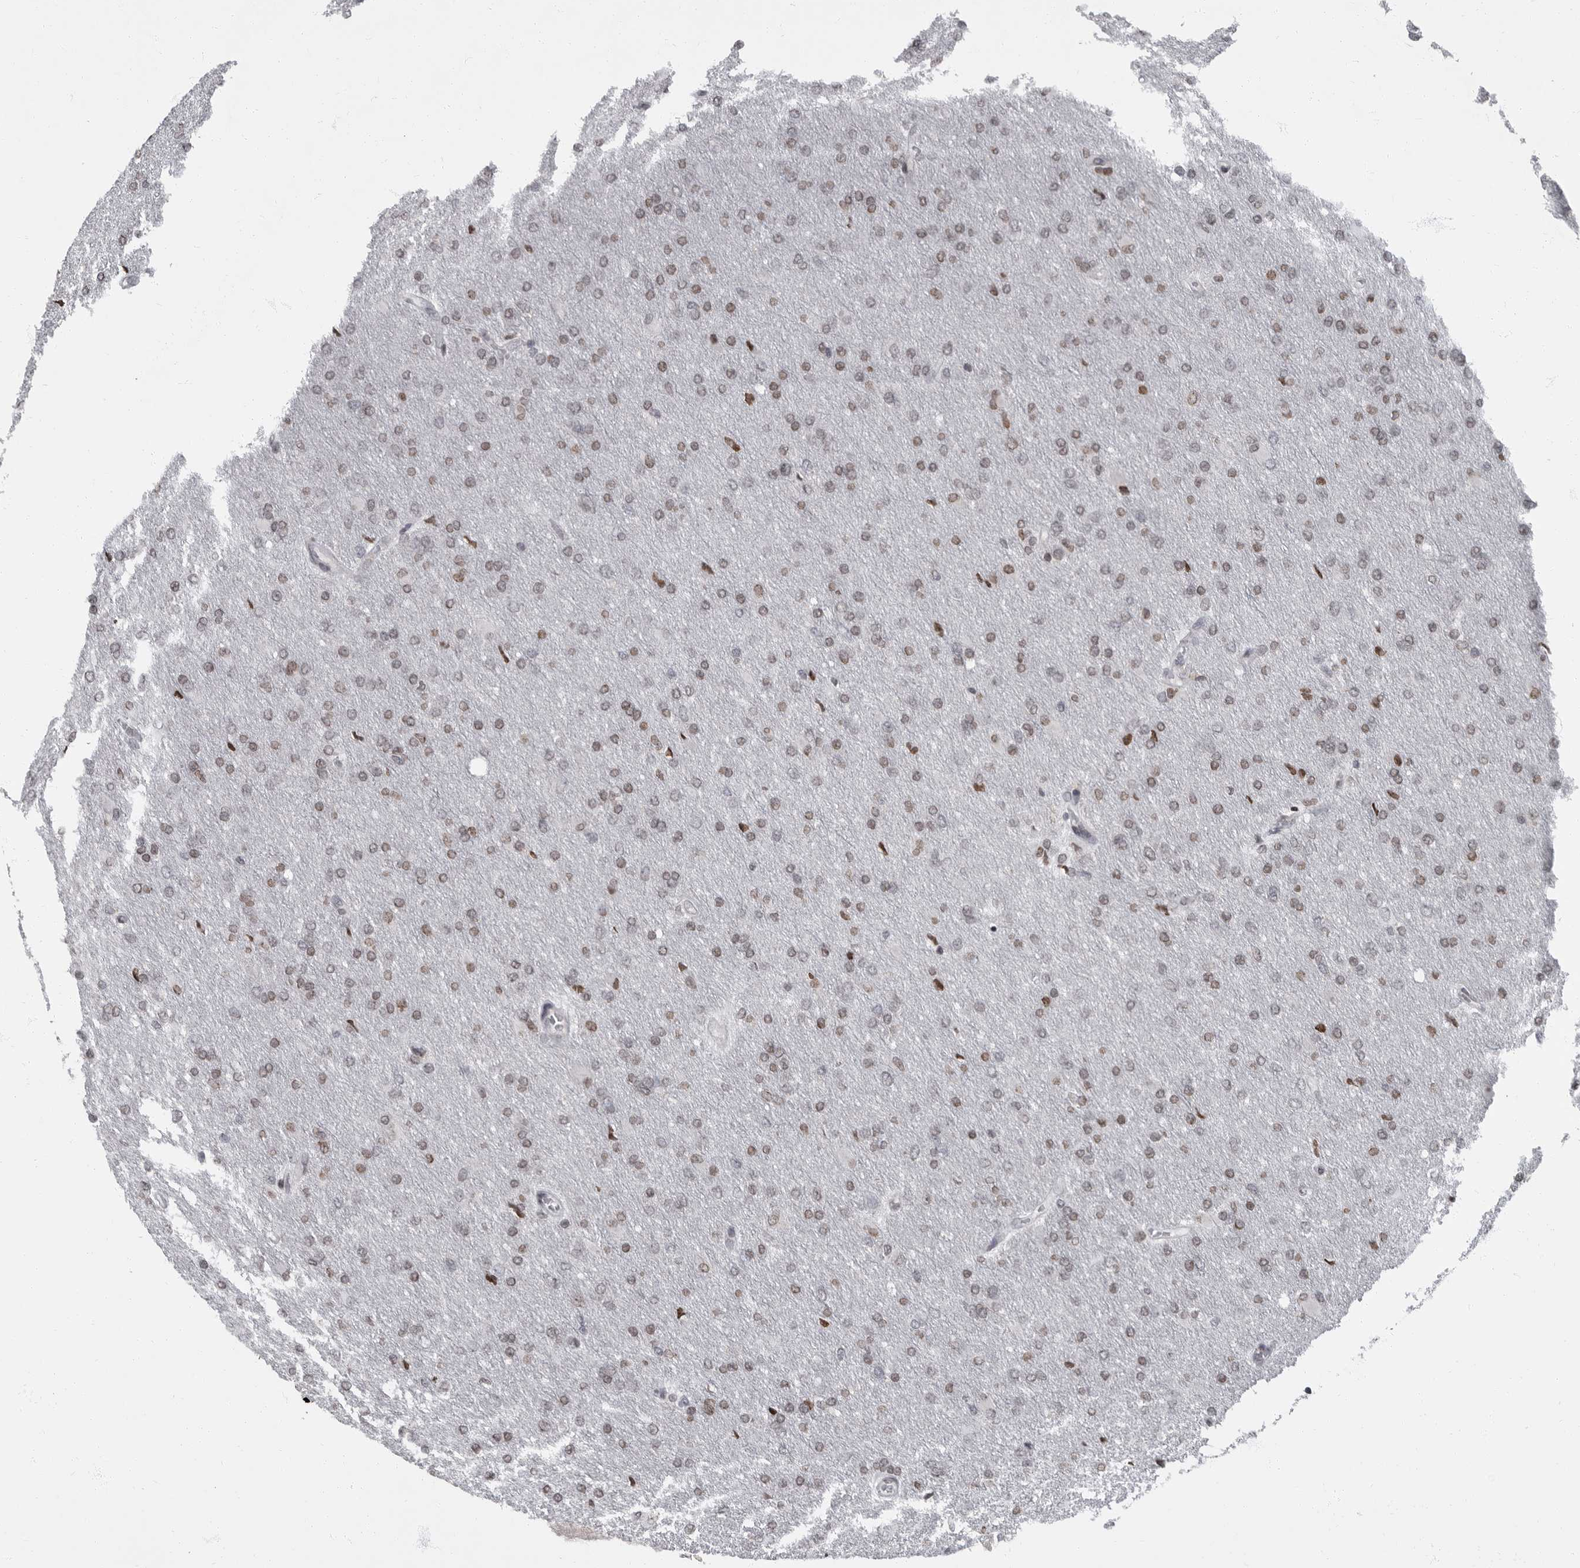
{"staining": {"intensity": "weak", "quantity": ">75%", "location": "nuclear"}, "tissue": "glioma", "cell_type": "Tumor cells", "image_type": "cancer", "snomed": [{"axis": "morphology", "description": "Glioma, malignant, High grade"}, {"axis": "topography", "description": "Cerebral cortex"}], "caption": "A low amount of weak nuclear expression is identified in approximately >75% of tumor cells in glioma tissue.", "gene": "EVI5", "patient": {"sex": "female", "age": 36}}